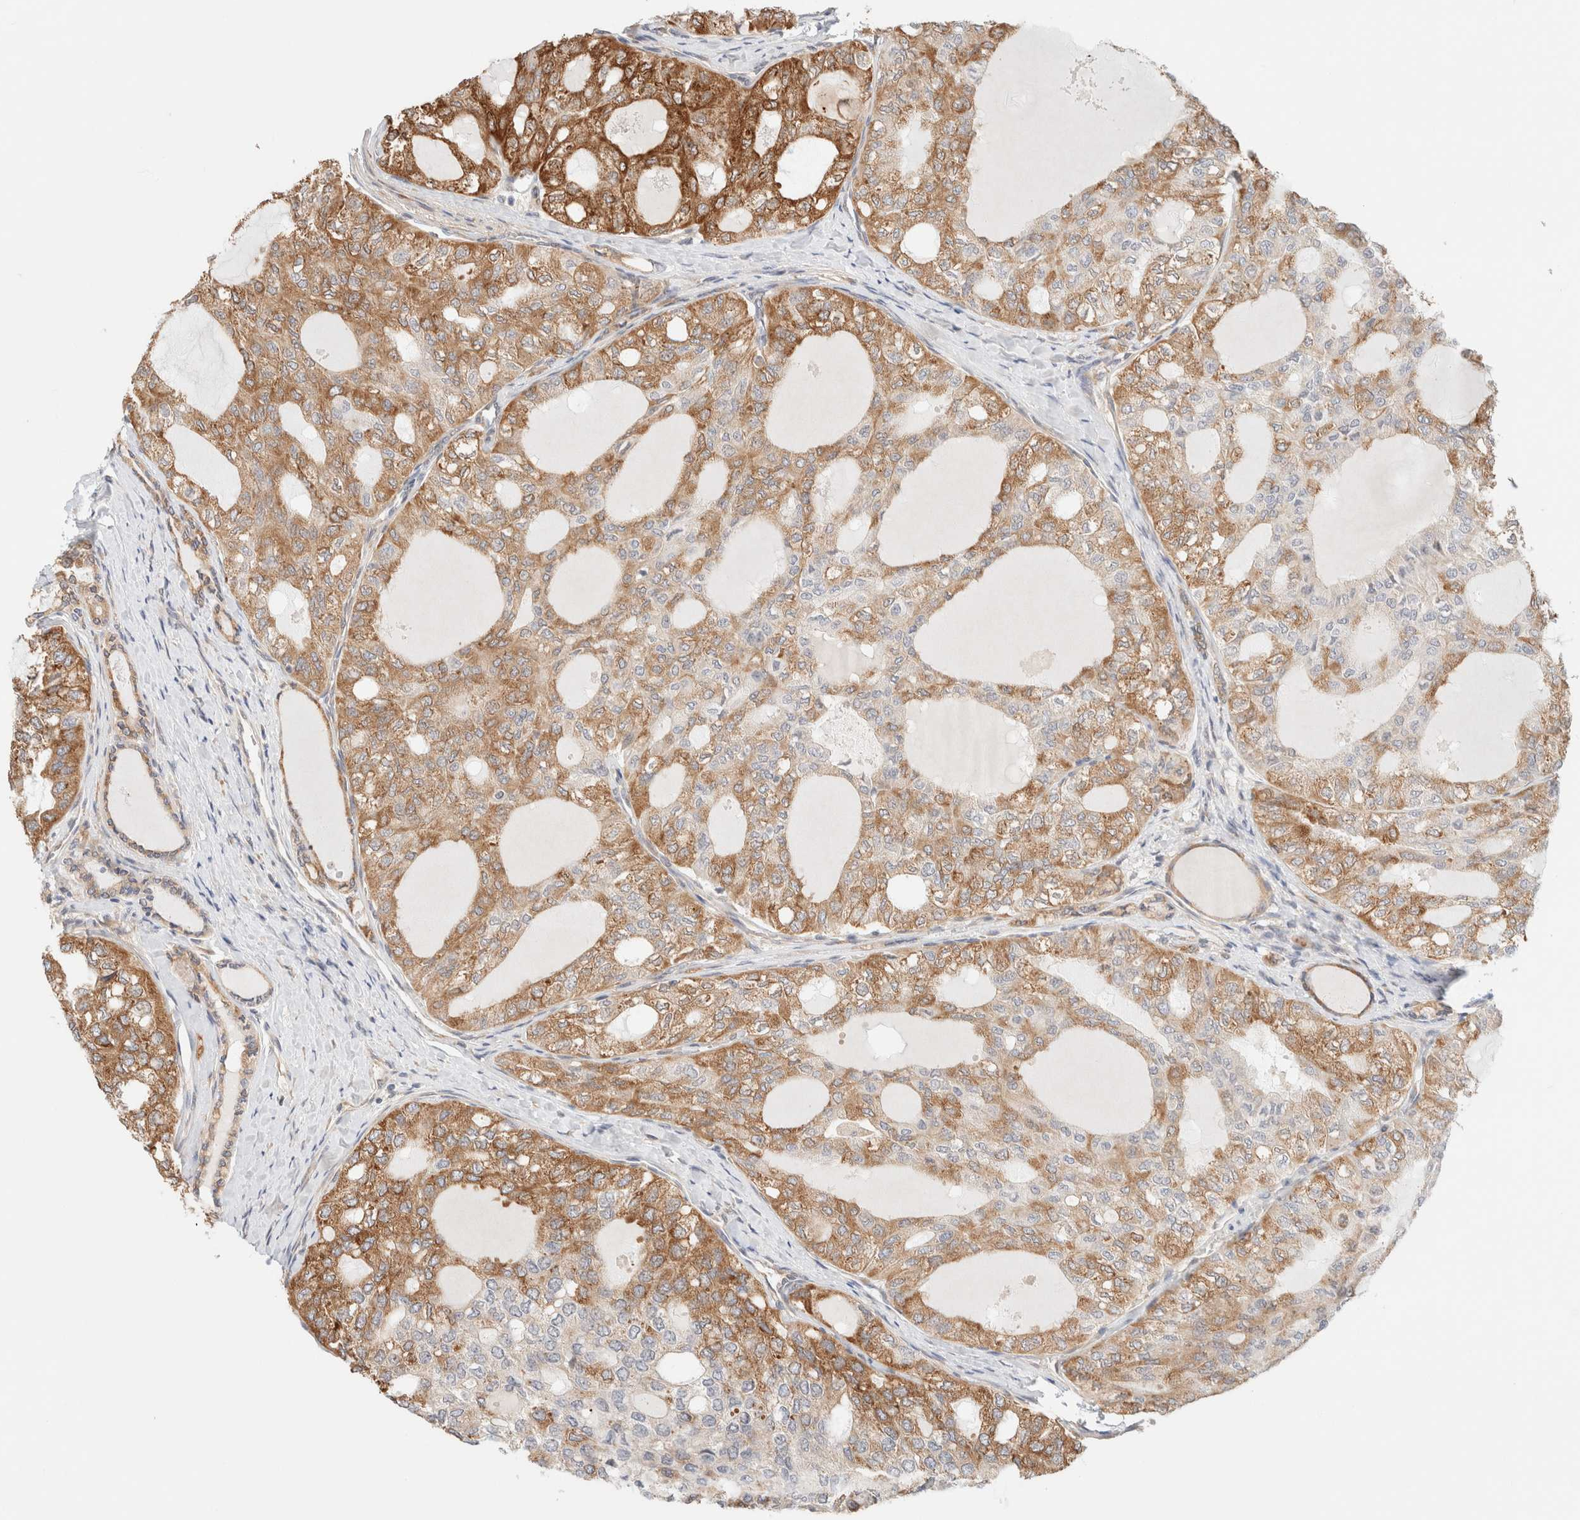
{"staining": {"intensity": "moderate", "quantity": ">75%", "location": "cytoplasmic/membranous"}, "tissue": "thyroid cancer", "cell_type": "Tumor cells", "image_type": "cancer", "snomed": [{"axis": "morphology", "description": "Follicular adenoma carcinoma, NOS"}, {"axis": "topography", "description": "Thyroid gland"}], "caption": "Immunohistochemical staining of thyroid cancer reveals medium levels of moderate cytoplasmic/membranous expression in approximately >75% of tumor cells. (Stains: DAB (3,3'-diaminobenzidine) in brown, nuclei in blue, Microscopy: brightfield microscopy at high magnification).", "gene": "RRP15", "patient": {"sex": "male", "age": 75}}